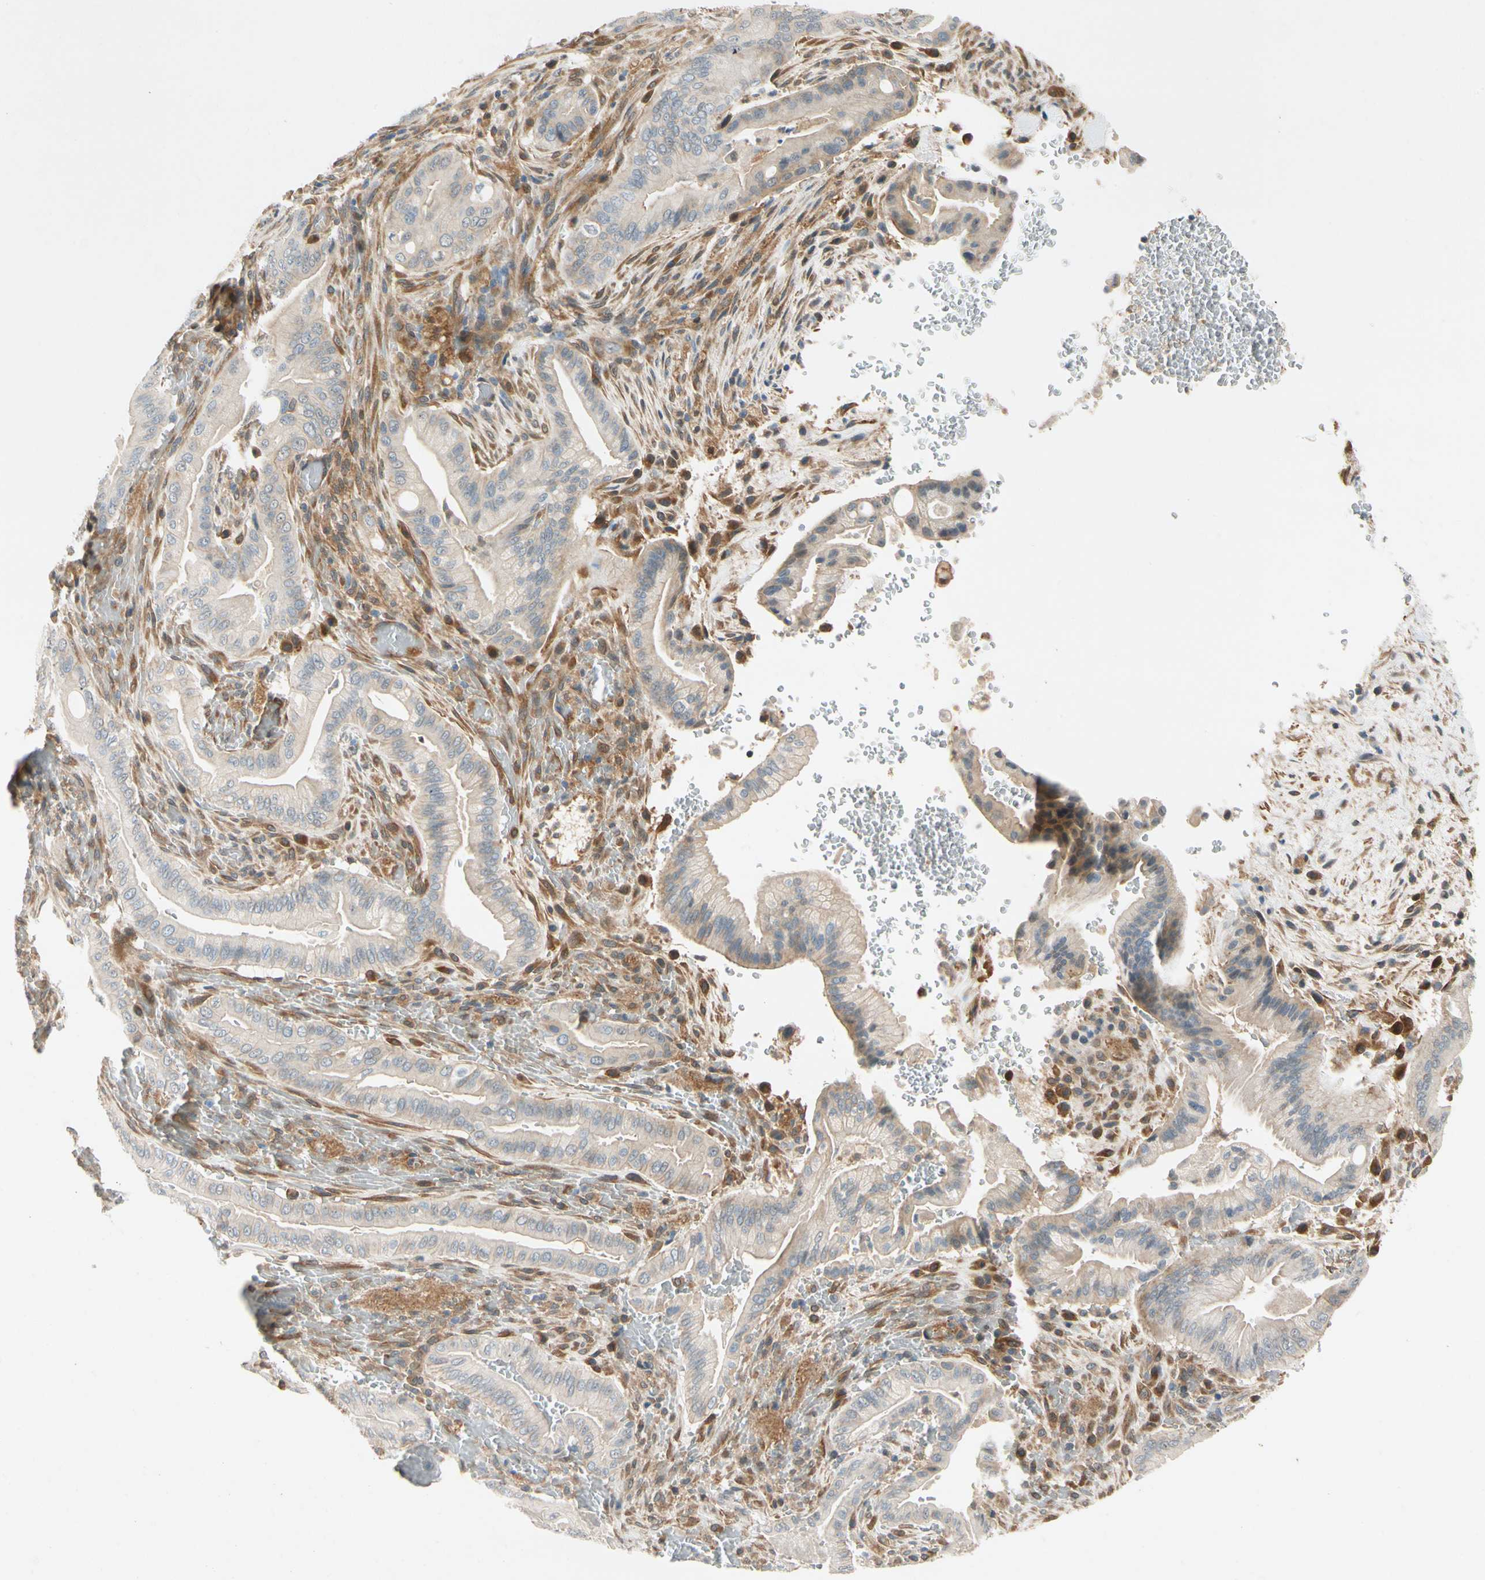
{"staining": {"intensity": "weak", "quantity": ">75%", "location": "cytoplasmic/membranous"}, "tissue": "liver cancer", "cell_type": "Tumor cells", "image_type": "cancer", "snomed": [{"axis": "morphology", "description": "Cholangiocarcinoma"}, {"axis": "topography", "description": "Liver"}], "caption": "Protein staining of liver cancer (cholangiocarcinoma) tissue displays weak cytoplasmic/membranous expression in approximately >75% of tumor cells.", "gene": "WIPI1", "patient": {"sex": "female", "age": 68}}